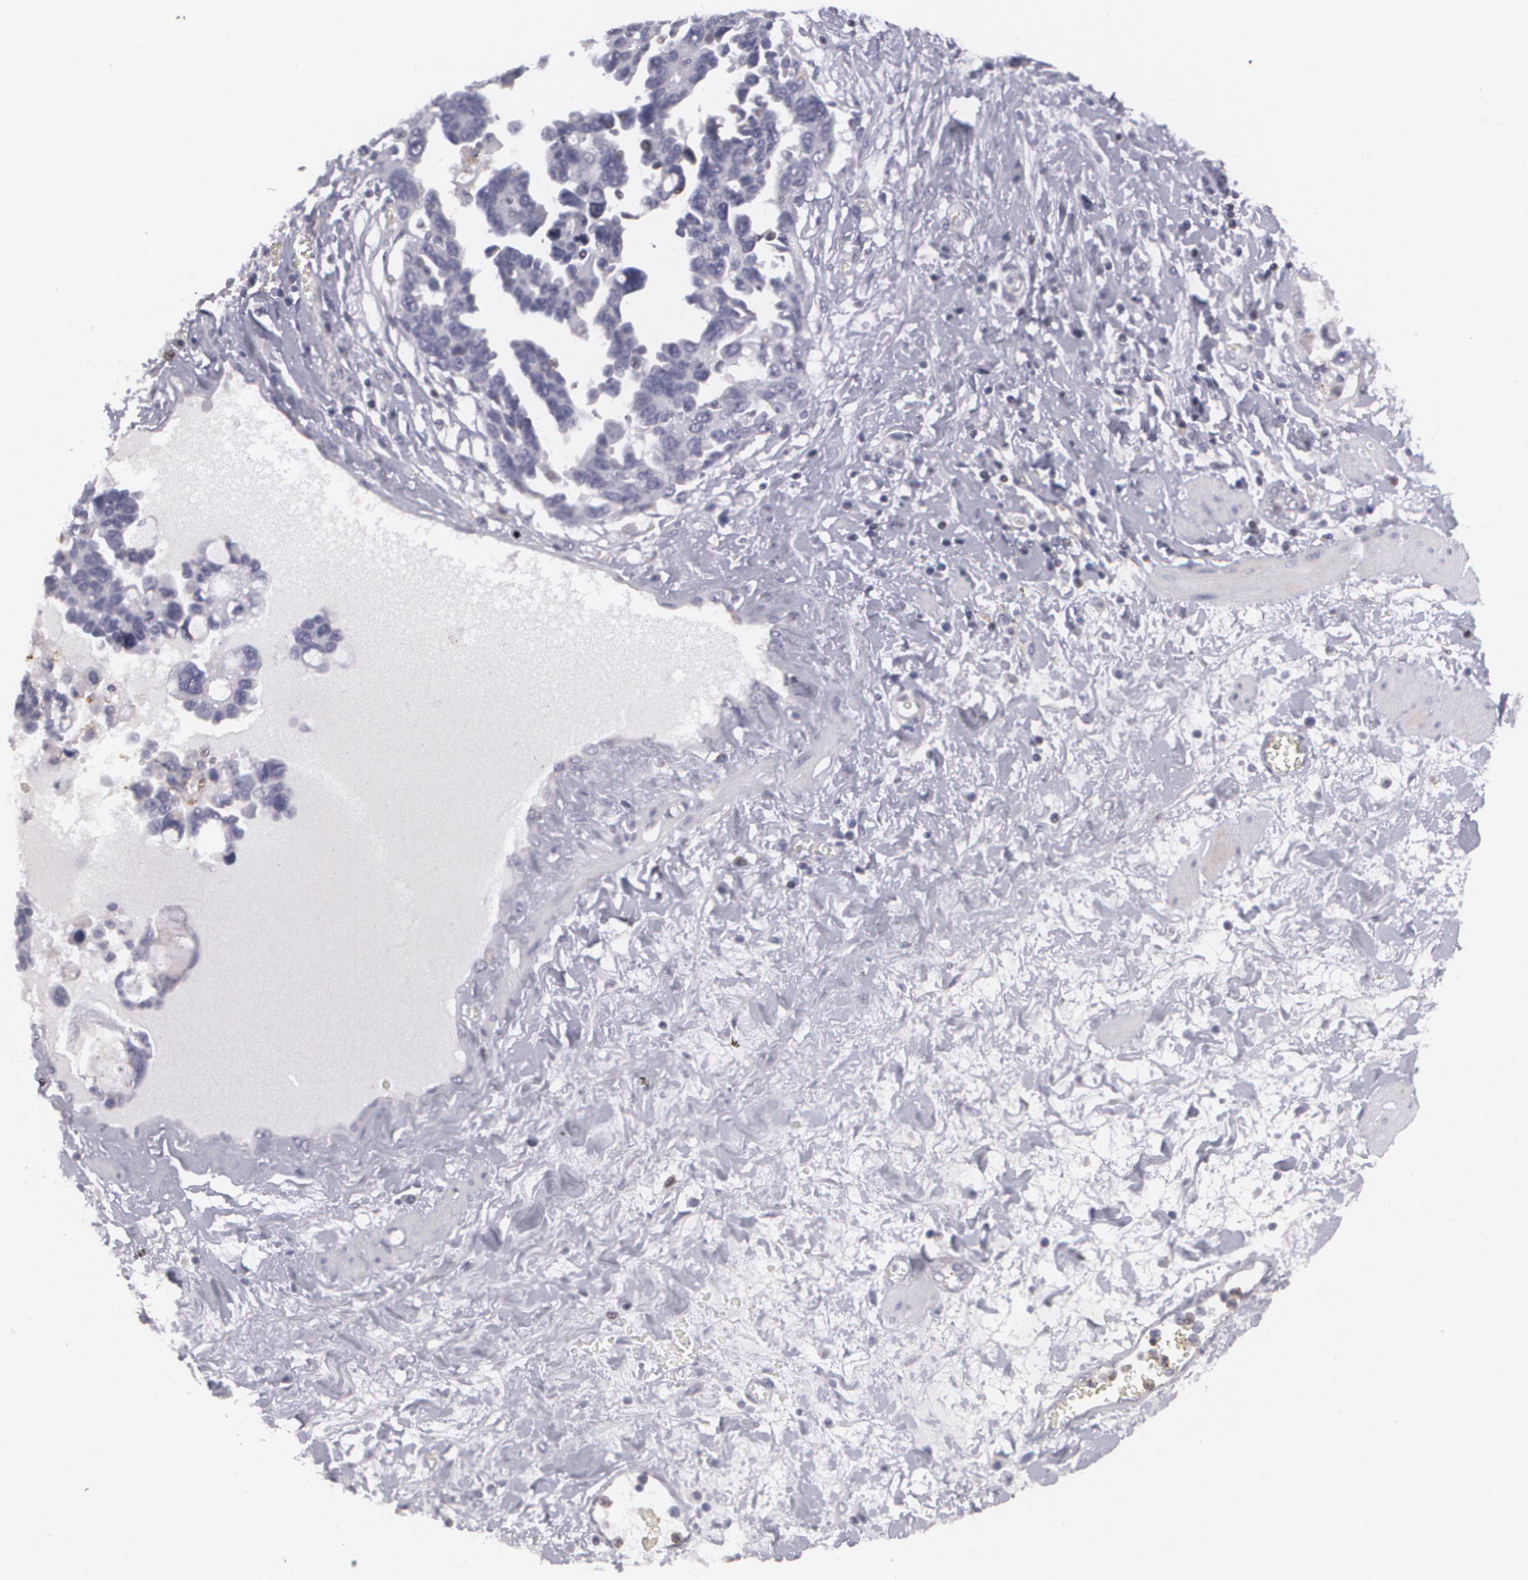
{"staining": {"intensity": "negative", "quantity": "none", "location": "none"}, "tissue": "ovarian cancer", "cell_type": "Tumor cells", "image_type": "cancer", "snomed": [{"axis": "morphology", "description": "Cystadenocarcinoma, serous, NOS"}, {"axis": "topography", "description": "Ovary"}], "caption": "Tumor cells are negative for brown protein staining in serous cystadenocarcinoma (ovarian).", "gene": "KCNA4", "patient": {"sex": "female", "age": 63}}